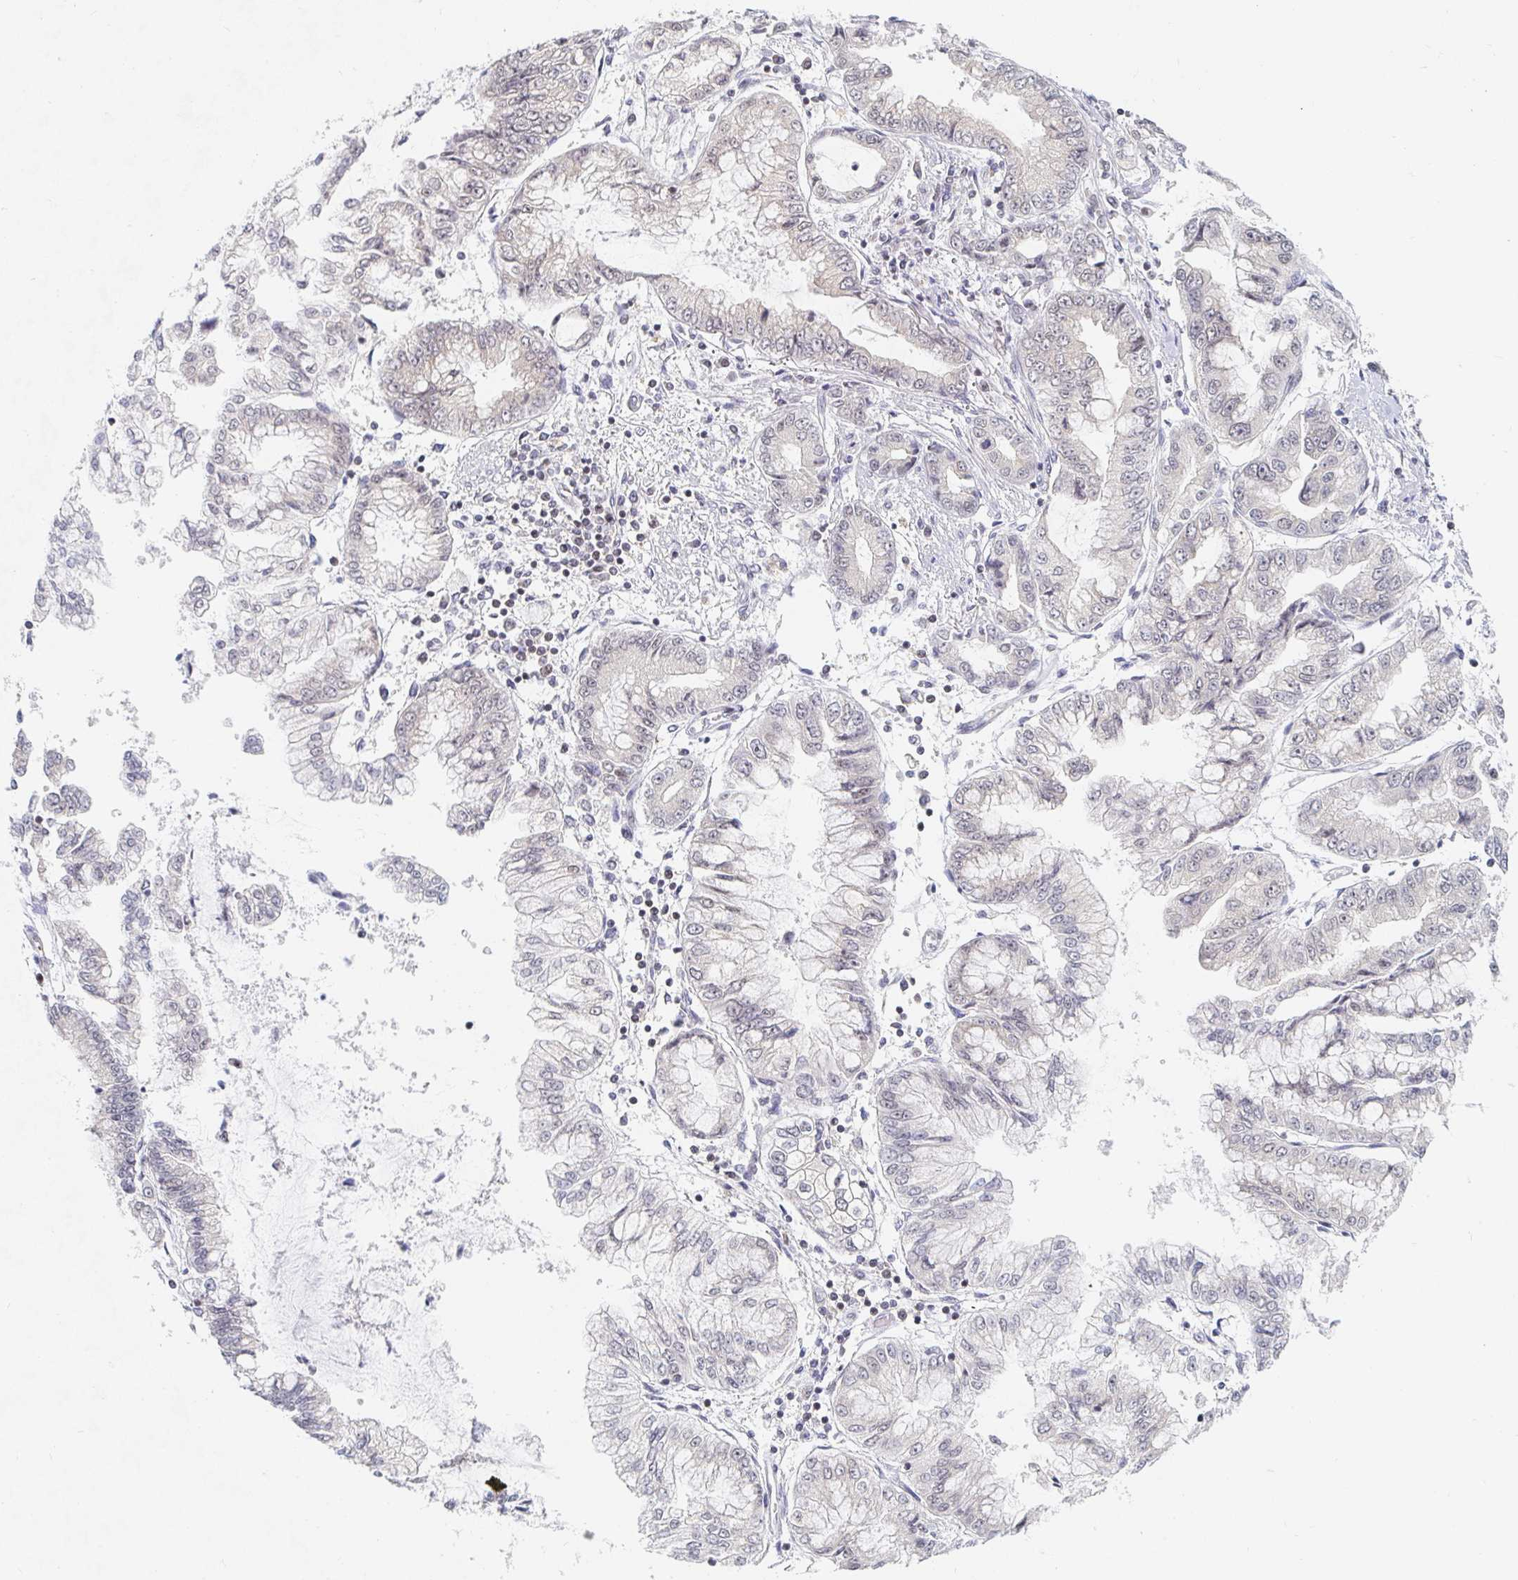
{"staining": {"intensity": "weak", "quantity": "25%-75%", "location": "nuclear"}, "tissue": "stomach cancer", "cell_type": "Tumor cells", "image_type": "cancer", "snomed": [{"axis": "morphology", "description": "Adenocarcinoma, NOS"}, {"axis": "topography", "description": "Stomach, upper"}], "caption": "The histopathology image shows staining of adenocarcinoma (stomach), revealing weak nuclear protein positivity (brown color) within tumor cells.", "gene": "CHD2", "patient": {"sex": "female", "age": 74}}